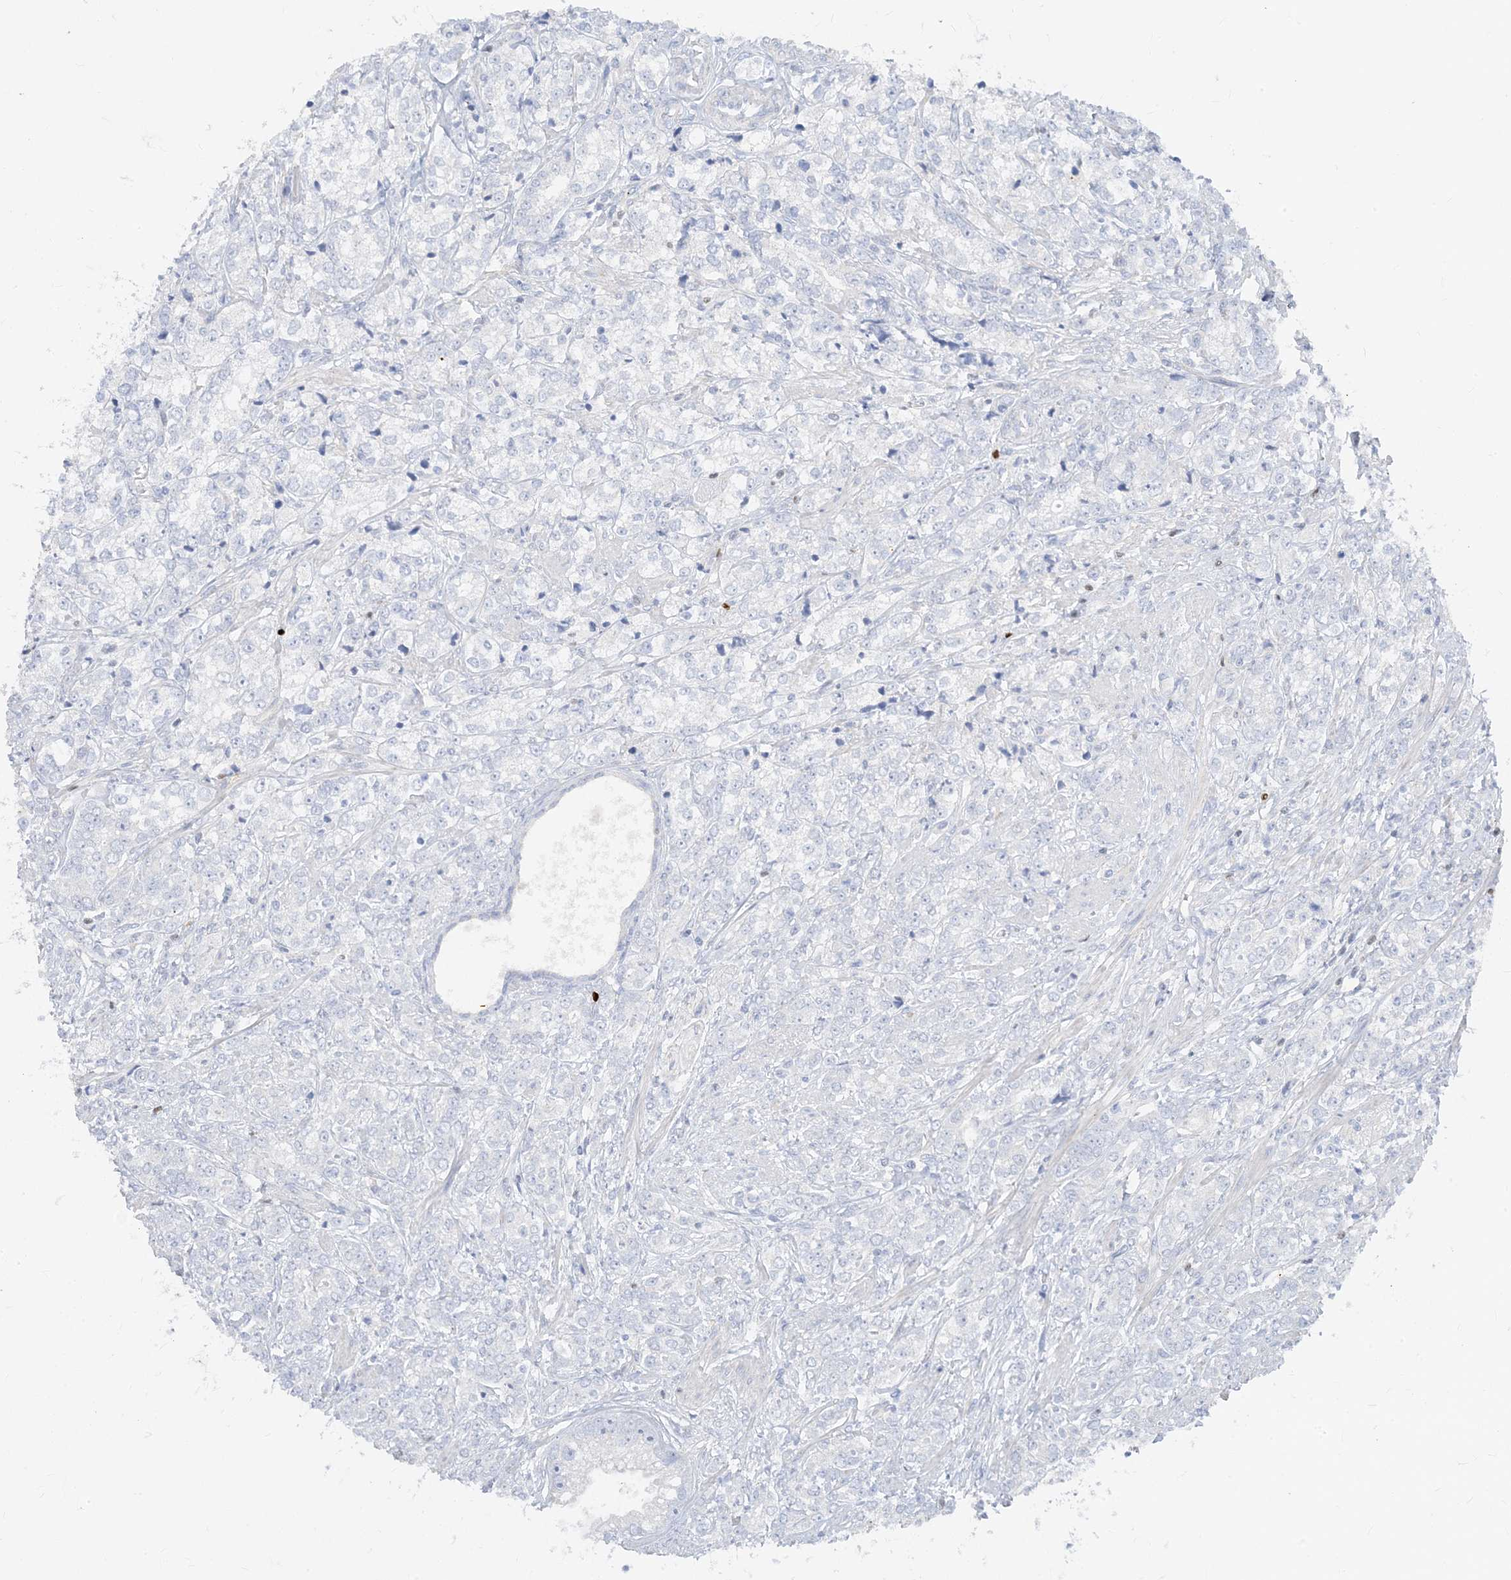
{"staining": {"intensity": "negative", "quantity": "none", "location": "none"}, "tissue": "prostate cancer", "cell_type": "Tumor cells", "image_type": "cancer", "snomed": [{"axis": "morphology", "description": "Adenocarcinoma, High grade"}, {"axis": "topography", "description": "Prostate"}], "caption": "This micrograph is of prostate cancer stained with immunohistochemistry to label a protein in brown with the nuclei are counter-stained blue. There is no positivity in tumor cells.", "gene": "TBX21", "patient": {"sex": "male", "age": 69}}